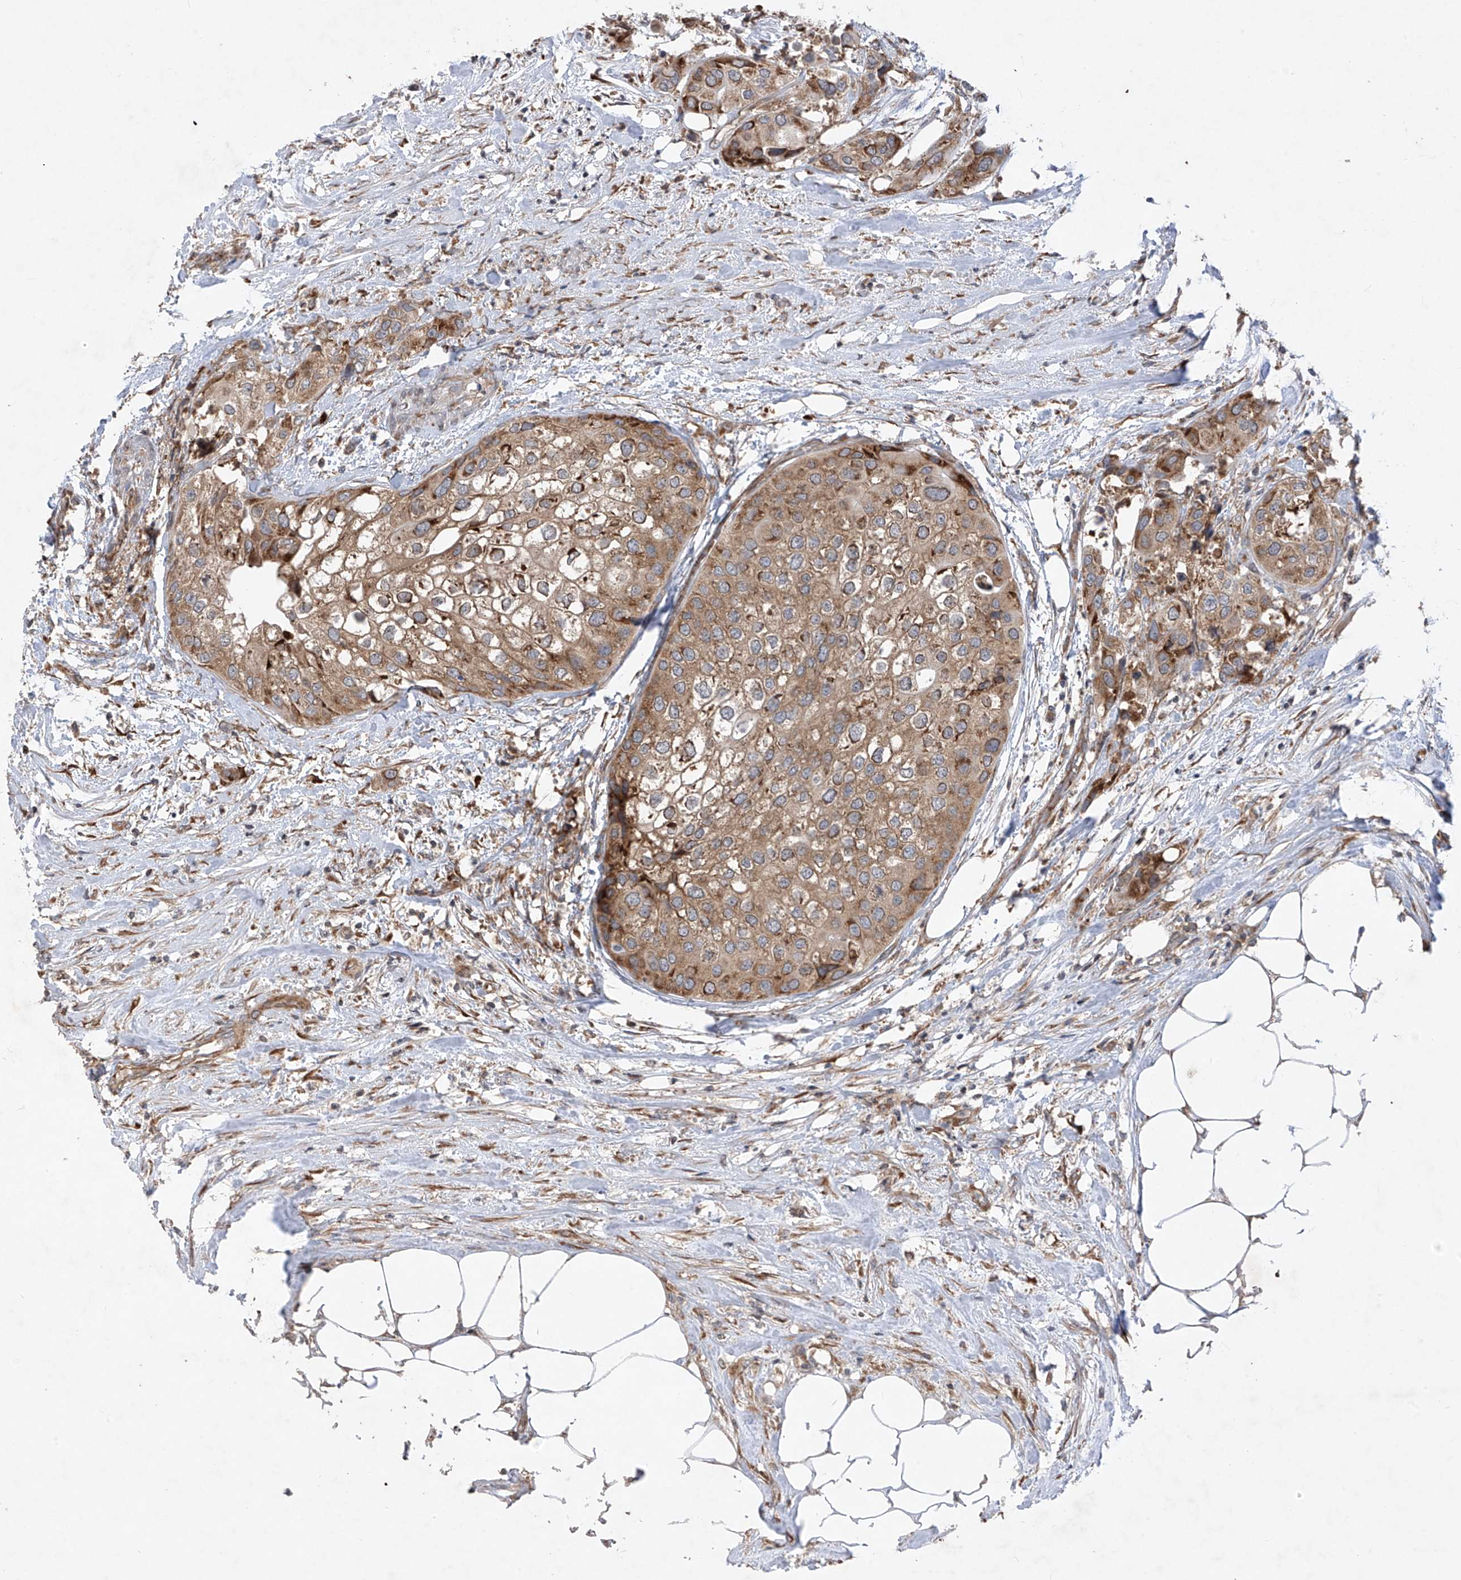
{"staining": {"intensity": "moderate", "quantity": ">75%", "location": "cytoplasmic/membranous"}, "tissue": "urothelial cancer", "cell_type": "Tumor cells", "image_type": "cancer", "snomed": [{"axis": "morphology", "description": "Urothelial carcinoma, High grade"}, {"axis": "topography", "description": "Urinary bladder"}], "caption": "Immunohistochemistry (DAB (3,3'-diaminobenzidine)) staining of urothelial carcinoma (high-grade) reveals moderate cytoplasmic/membranous protein staining in approximately >75% of tumor cells. (DAB IHC with brightfield microscopy, high magnification).", "gene": "RPL34", "patient": {"sex": "male", "age": 64}}